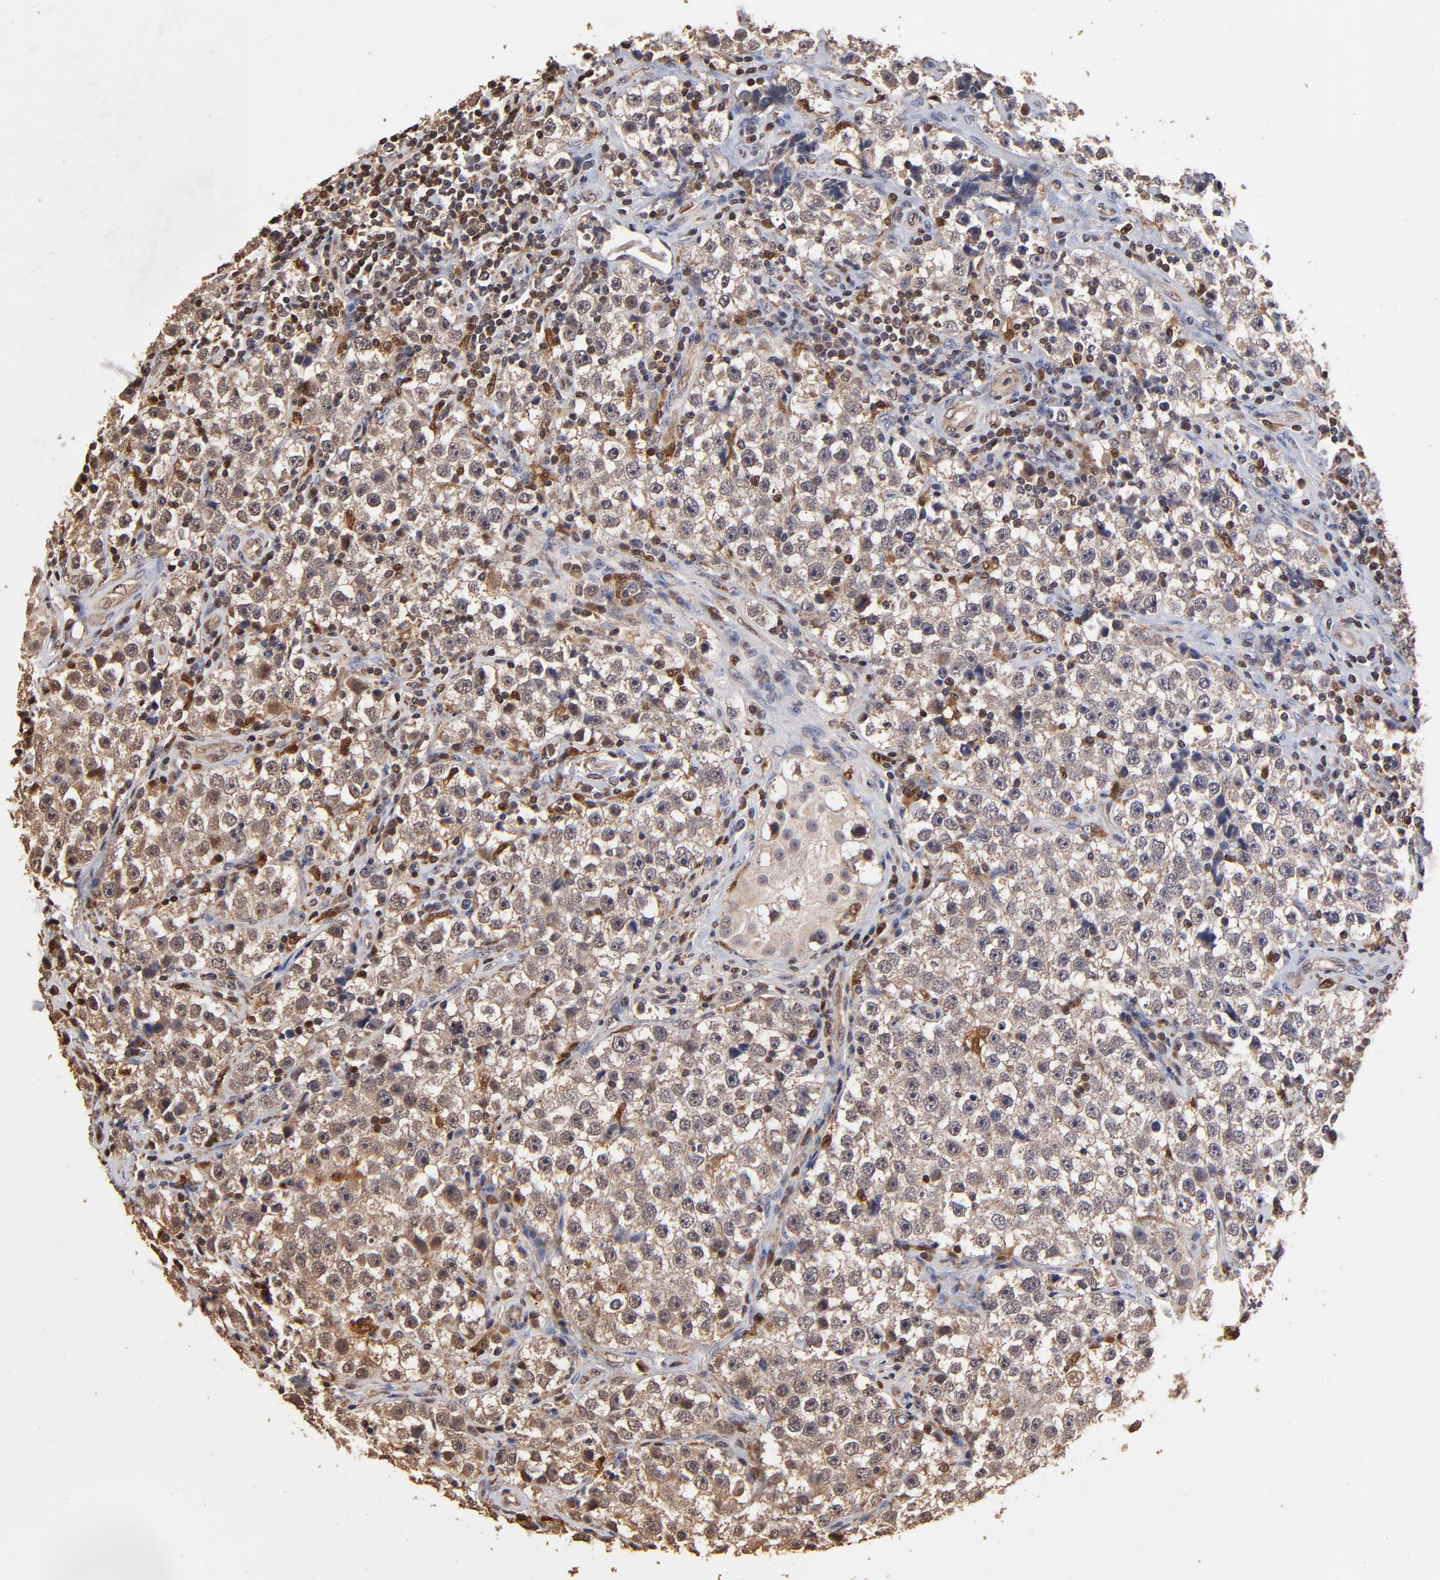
{"staining": {"intensity": "weak", "quantity": ">75%", "location": "cytoplasmic/membranous"}, "tissue": "testis cancer", "cell_type": "Tumor cells", "image_type": "cancer", "snomed": [{"axis": "morphology", "description": "Seminoma, NOS"}, {"axis": "topography", "description": "Testis"}], "caption": "A brown stain highlights weak cytoplasmic/membranous expression of a protein in human seminoma (testis) tumor cells.", "gene": "CASP1", "patient": {"sex": "male", "age": 32}}